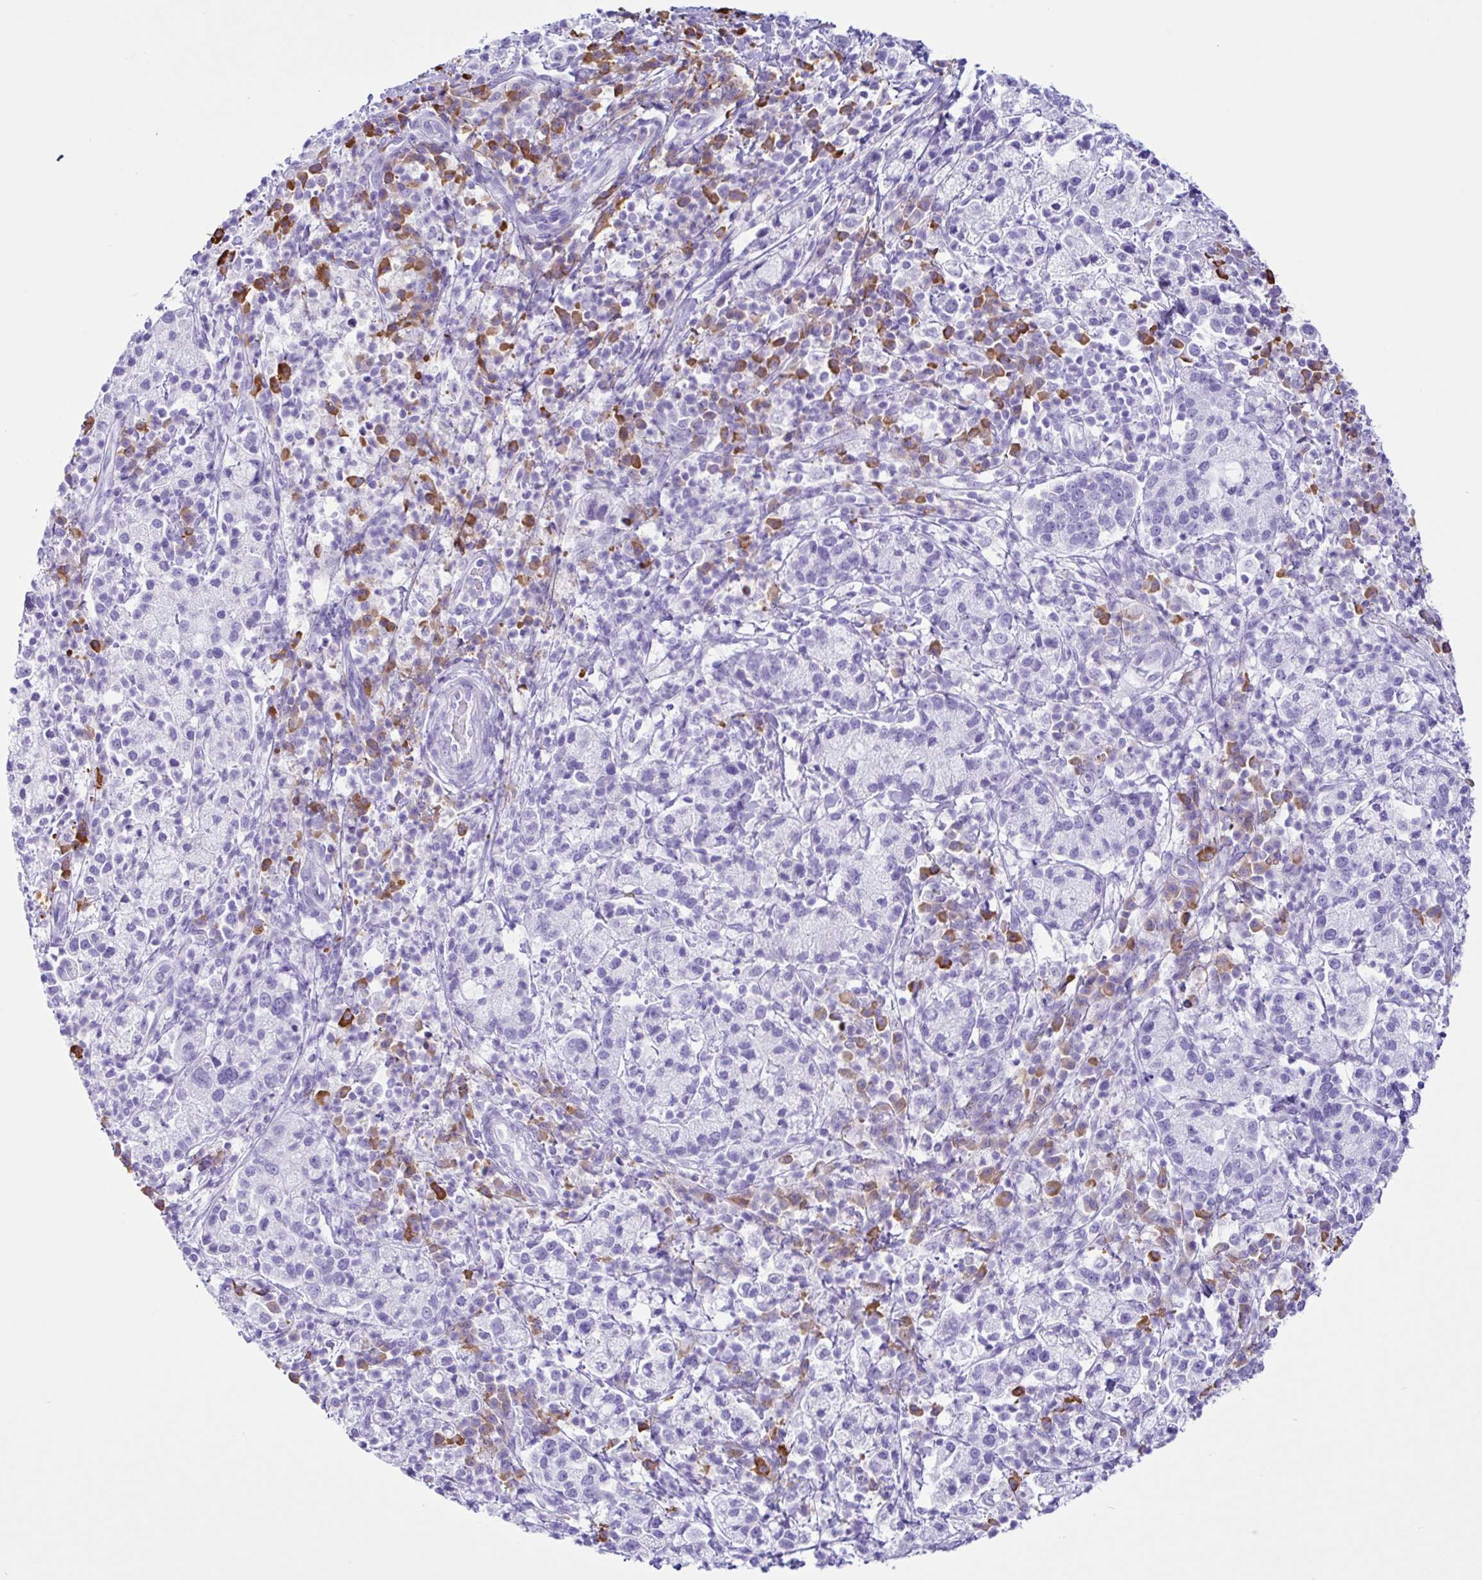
{"staining": {"intensity": "negative", "quantity": "none", "location": "none"}, "tissue": "cervical cancer", "cell_type": "Tumor cells", "image_type": "cancer", "snomed": [{"axis": "morphology", "description": "Normal tissue, NOS"}, {"axis": "morphology", "description": "Adenocarcinoma, NOS"}, {"axis": "topography", "description": "Cervix"}], "caption": "Cervical cancer was stained to show a protein in brown. There is no significant expression in tumor cells.", "gene": "PIGF", "patient": {"sex": "female", "age": 44}}